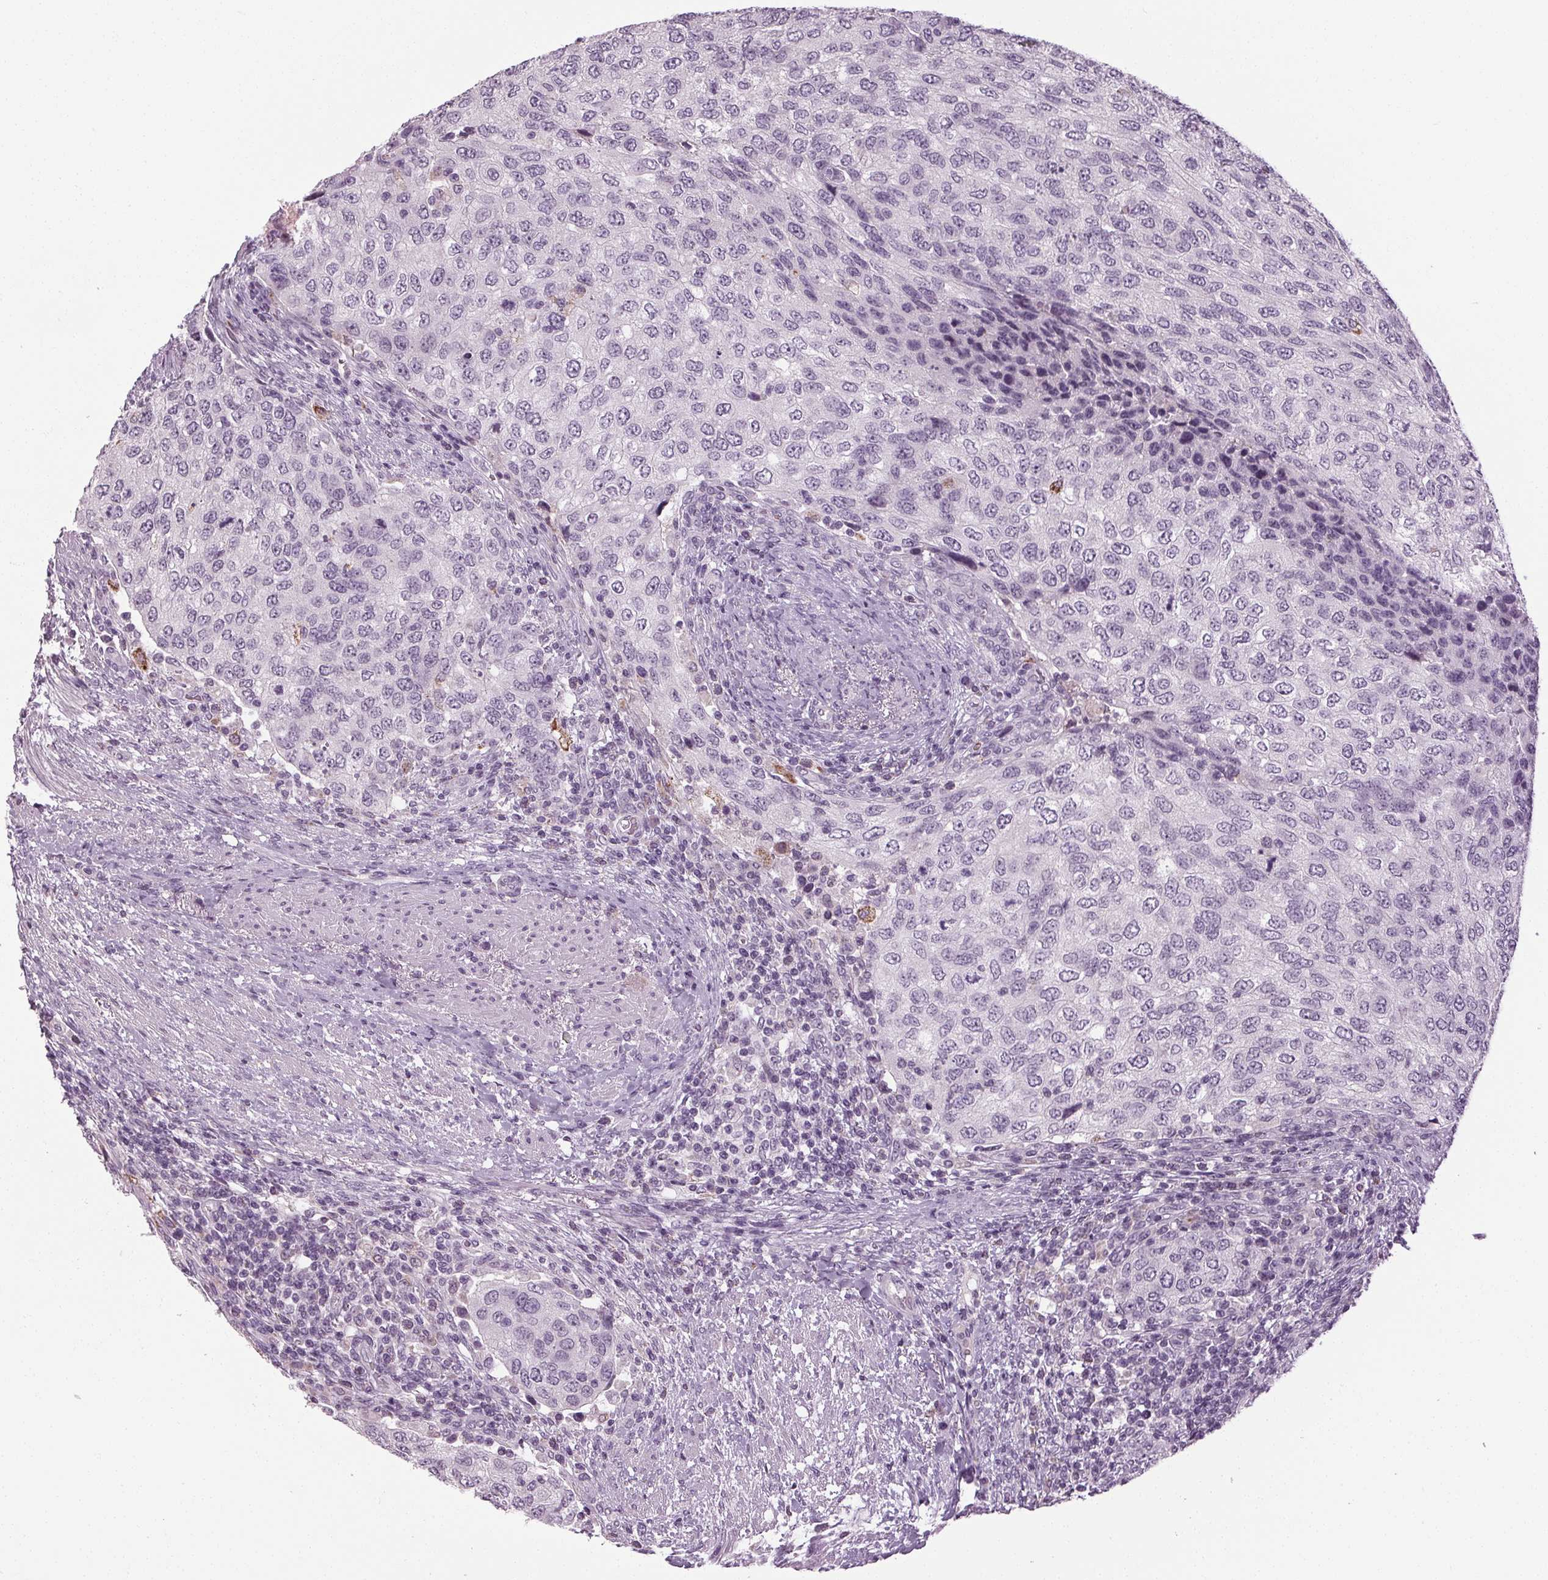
{"staining": {"intensity": "negative", "quantity": "none", "location": "none"}, "tissue": "urothelial cancer", "cell_type": "Tumor cells", "image_type": "cancer", "snomed": [{"axis": "morphology", "description": "Urothelial carcinoma, High grade"}, {"axis": "topography", "description": "Urinary bladder"}], "caption": "Immunohistochemistry (IHC) of human high-grade urothelial carcinoma exhibits no positivity in tumor cells.", "gene": "DNAH12", "patient": {"sex": "female", "age": 78}}